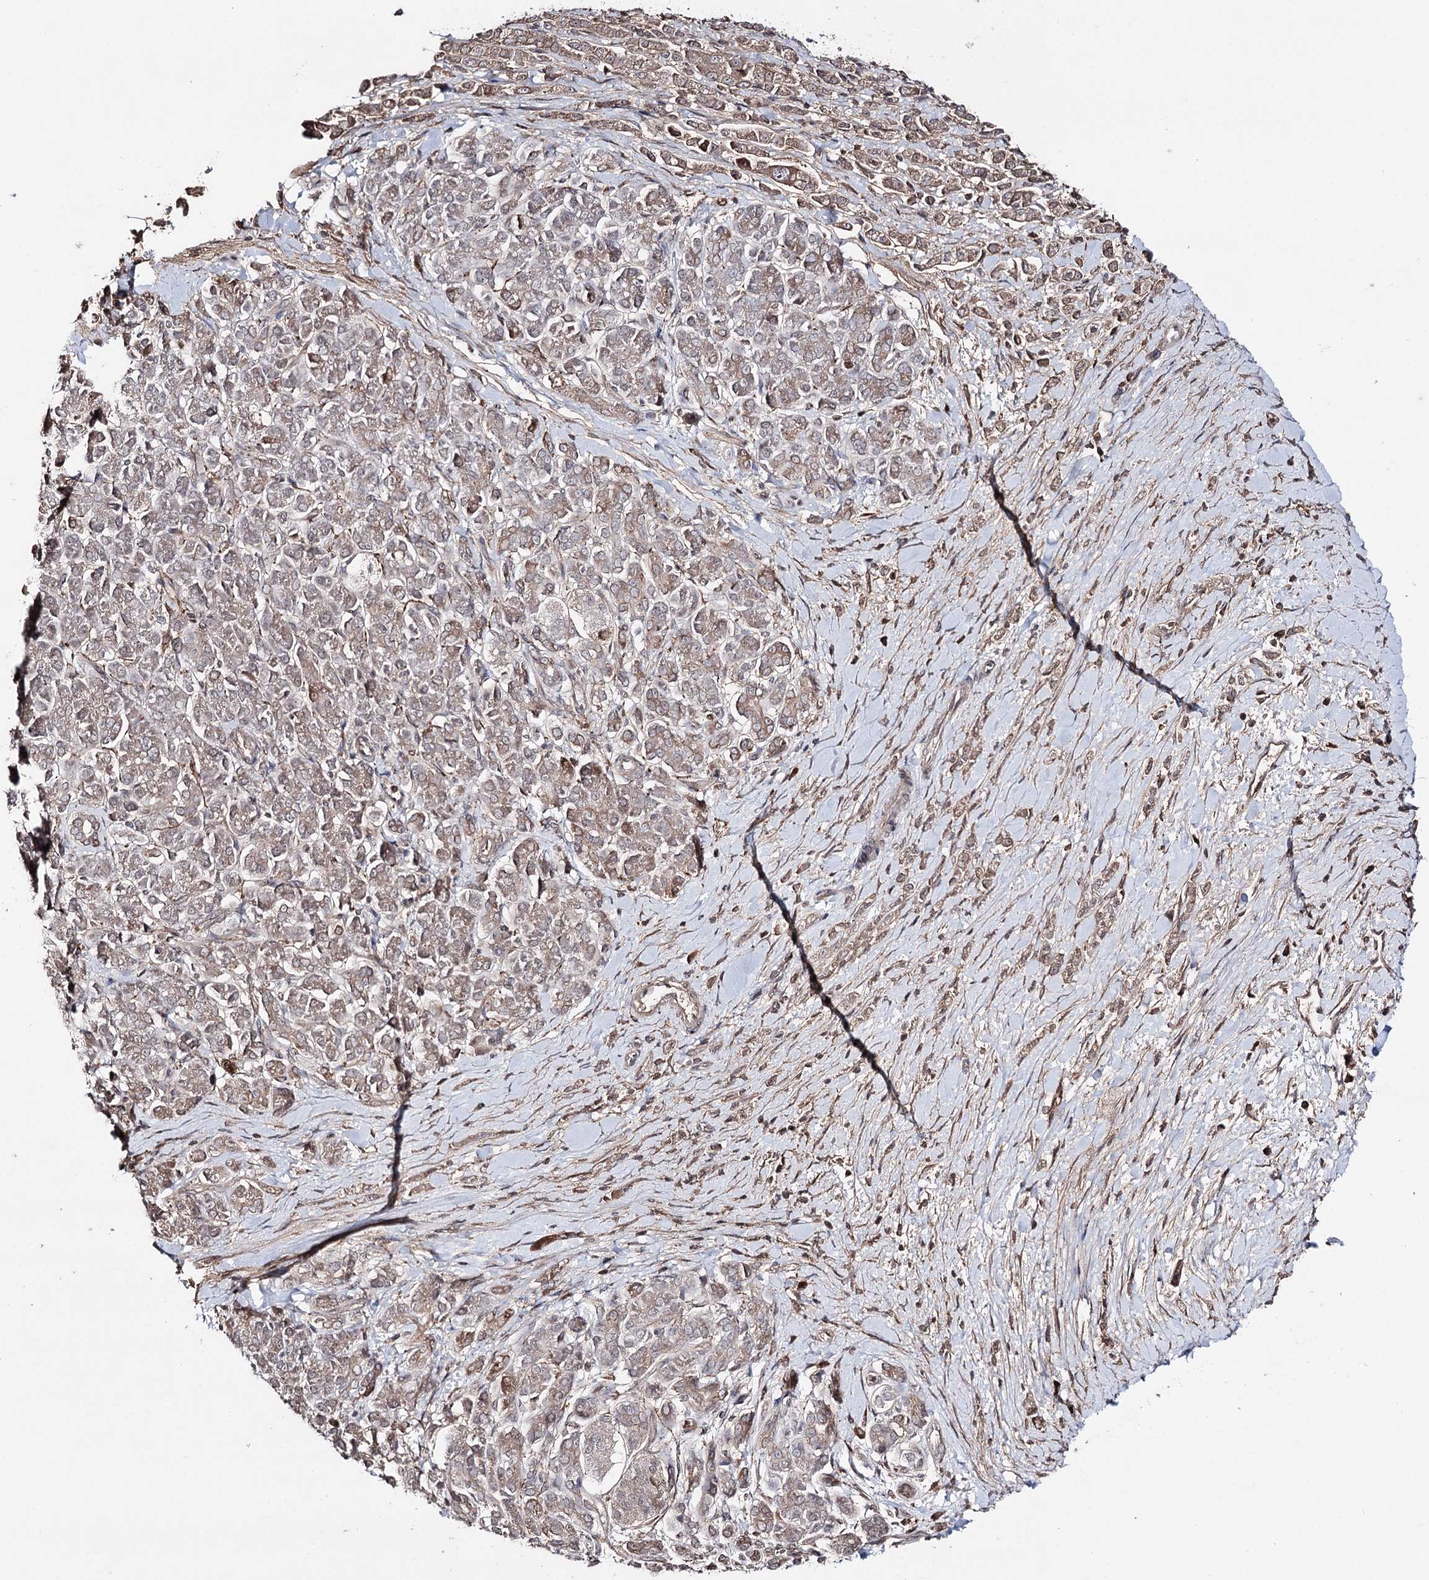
{"staining": {"intensity": "weak", "quantity": "25%-75%", "location": "cytoplasmic/membranous"}, "tissue": "pancreatic cancer", "cell_type": "Tumor cells", "image_type": "cancer", "snomed": [{"axis": "morphology", "description": "Normal tissue, NOS"}, {"axis": "morphology", "description": "Adenocarcinoma, NOS"}, {"axis": "topography", "description": "Pancreas"}], "caption": "Immunohistochemical staining of human adenocarcinoma (pancreatic) exhibits weak cytoplasmic/membranous protein staining in about 25%-75% of tumor cells. (Stains: DAB in brown, nuclei in blue, Microscopy: brightfield microscopy at high magnification).", "gene": "SYNGR3", "patient": {"sex": "female", "age": 64}}